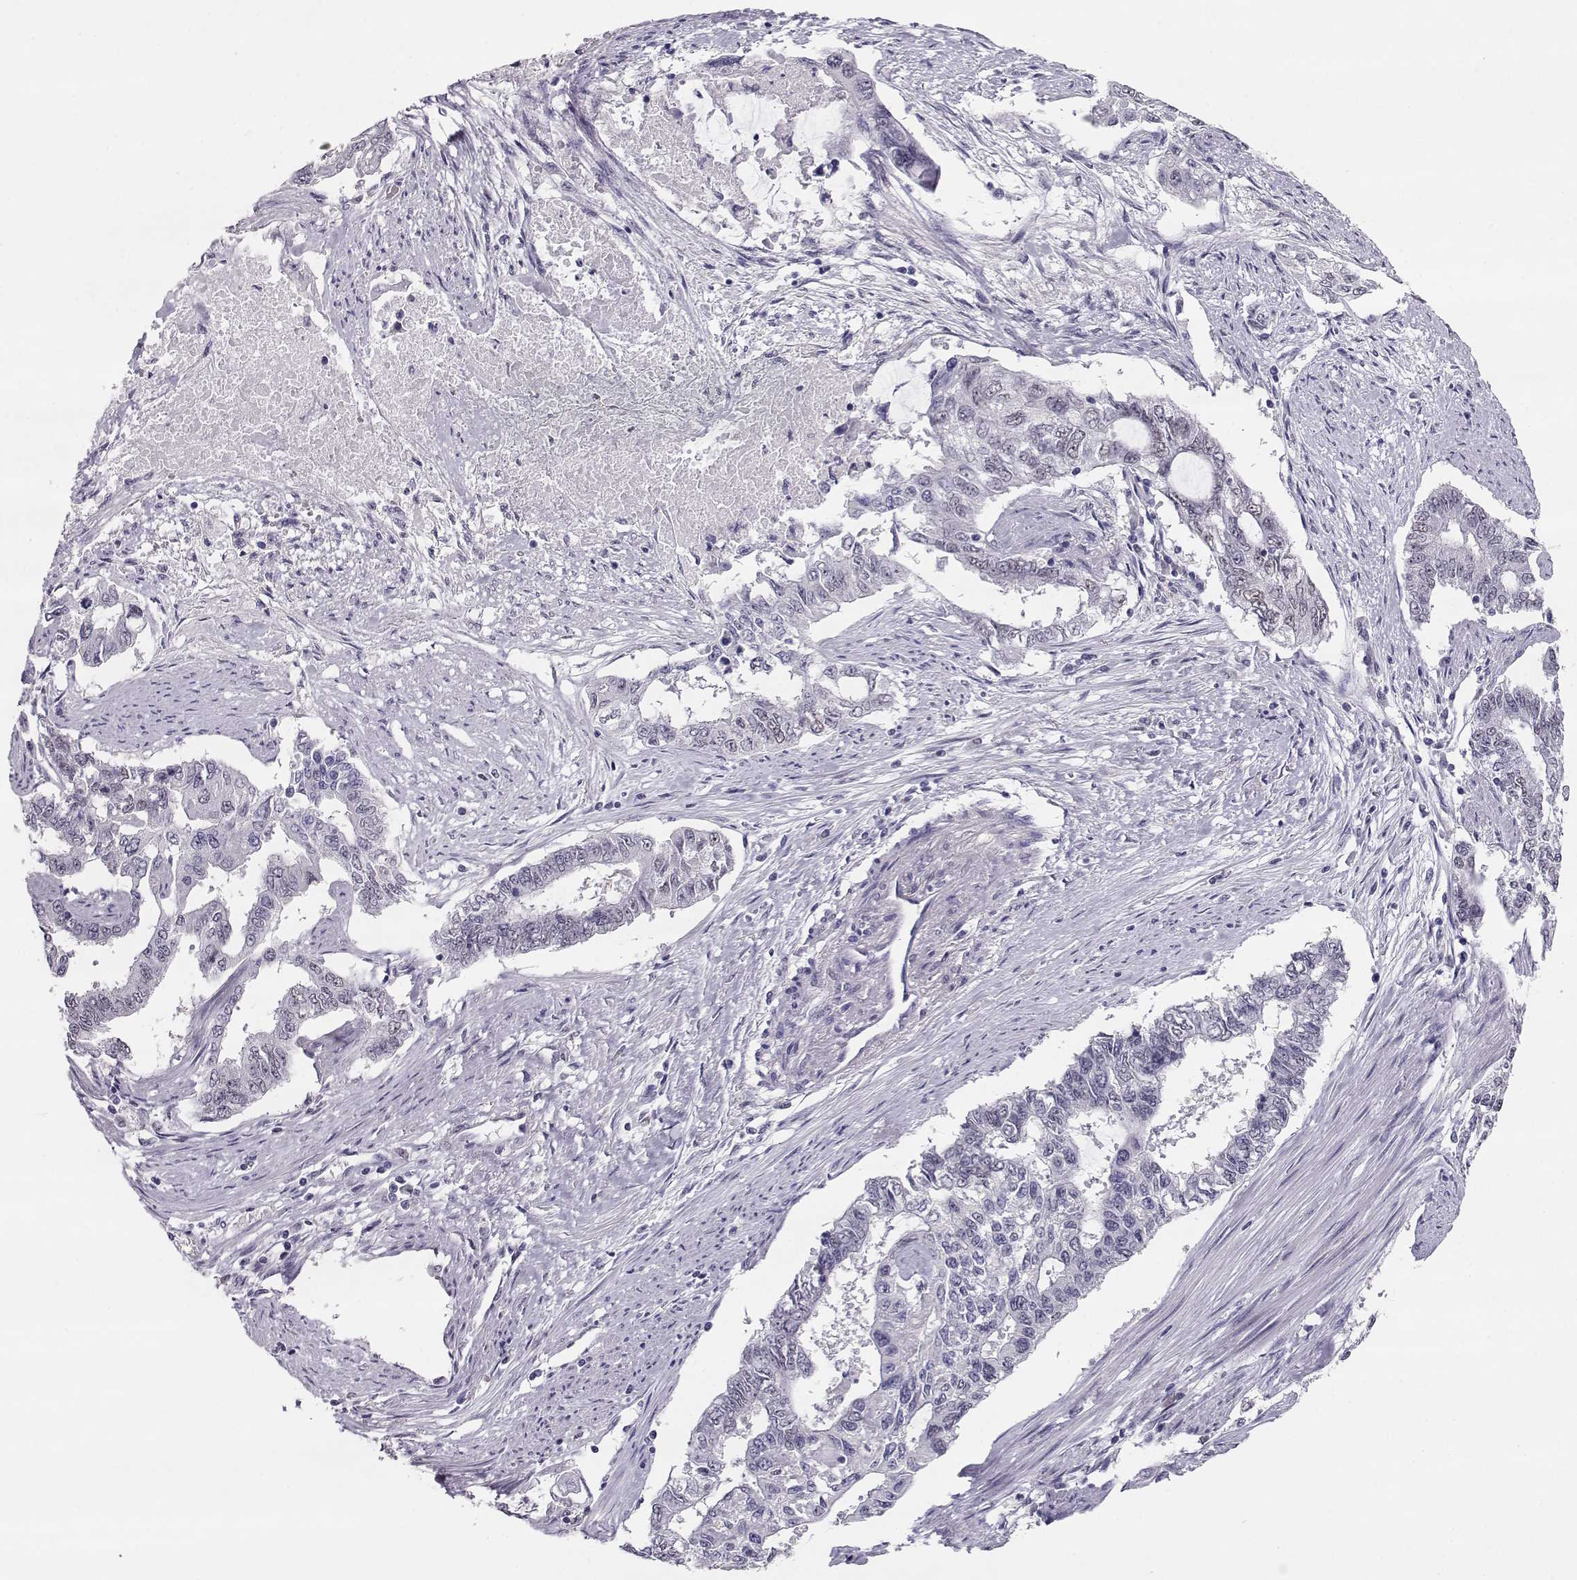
{"staining": {"intensity": "negative", "quantity": "none", "location": "none"}, "tissue": "endometrial cancer", "cell_type": "Tumor cells", "image_type": "cancer", "snomed": [{"axis": "morphology", "description": "Adenocarcinoma, NOS"}, {"axis": "topography", "description": "Uterus"}], "caption": "IHC of human adenocarcinoma (endometrial) reveals no positivity in tumor cells.", "gene": "POLI", "patient": {"sex": "female", "age": 59}}